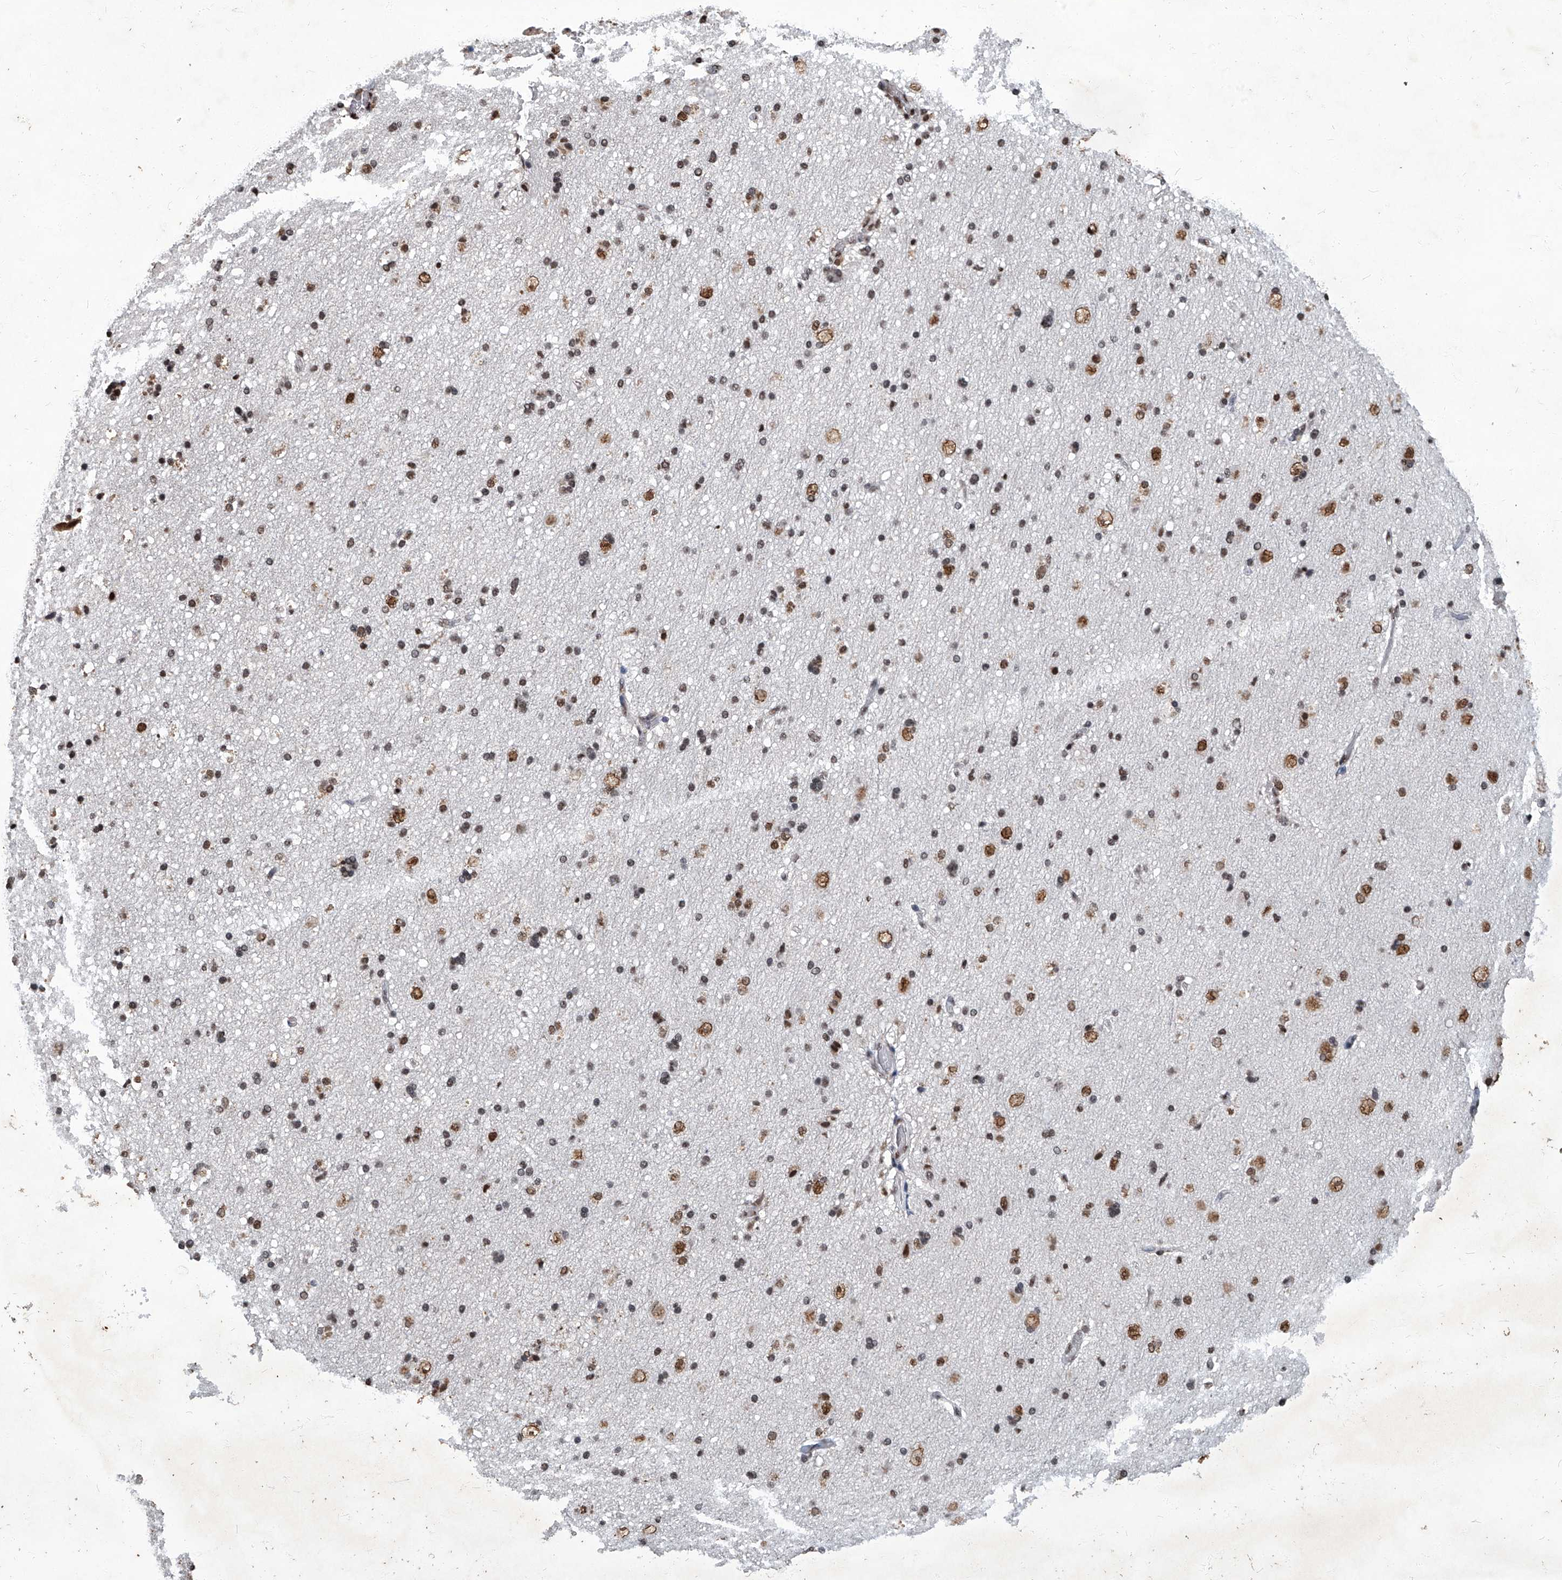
{"staining": {"intensity": "moderate", "quantity": ">75%", "location": "nuclear"}, "tissue": "cerebral cortex", "cell_type": "Endothelial cells", "image_type": "normal", "snomed": [{"axis": "morphology", "description": "Normal tissue, NOS"}, {"axis": "topography", "description": "Cerebral cortex"}], "caption": "Brown immunohistochemical staining in unremarkable human cerebral cortex exhibits moderate nuclear staining in approximately >75% of endothelial cells.", "gene": "HBP1", "patient": {"sex": "male", "age": 34}}